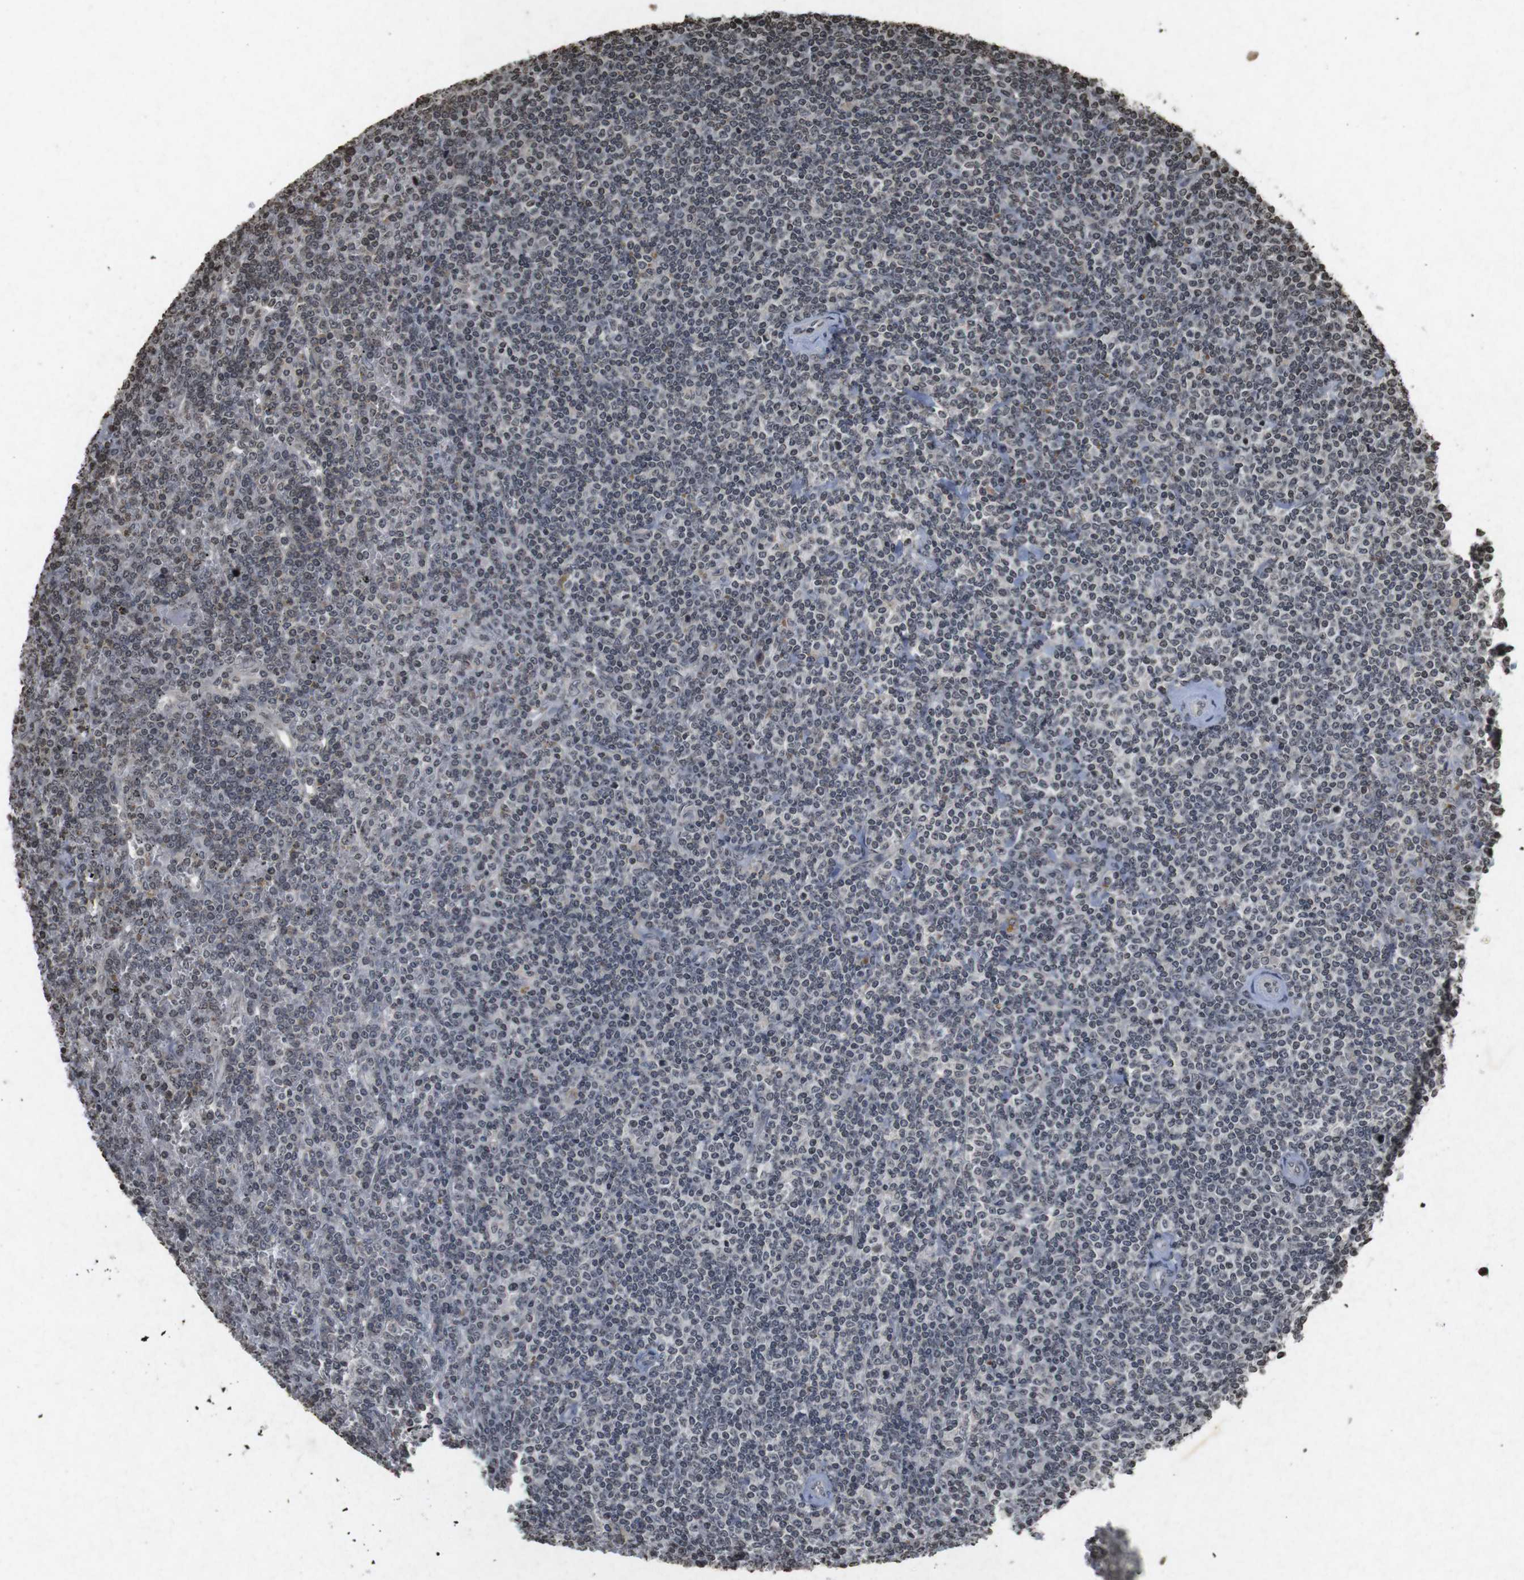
{"staining": {"intensity": "negative", "quantity": "none", "location": "none"}, "tissue": "lymphoma", "cell_type": "Tumor cells", "image_type": "cancer", "snomed": [{"axis": "morphology", "description": "Malignant lymphoma, non-Hodgkin's type, Low grade"}, {"axis": "topography", "description": "Spleen"}], "caption": "Immunohistochemistry (IHC) histopathology image of neoplastic tissue: malignant lymphoma, non-Hodgkin's type (low-grade) stained with DAB exhibits no significant protein staining in tumor cells. (DAB (3,3'-diaminobenzidine) IHC, high magnification).", "gene": "FOXA3", "patient": {"sex": "female", "age": 19}}